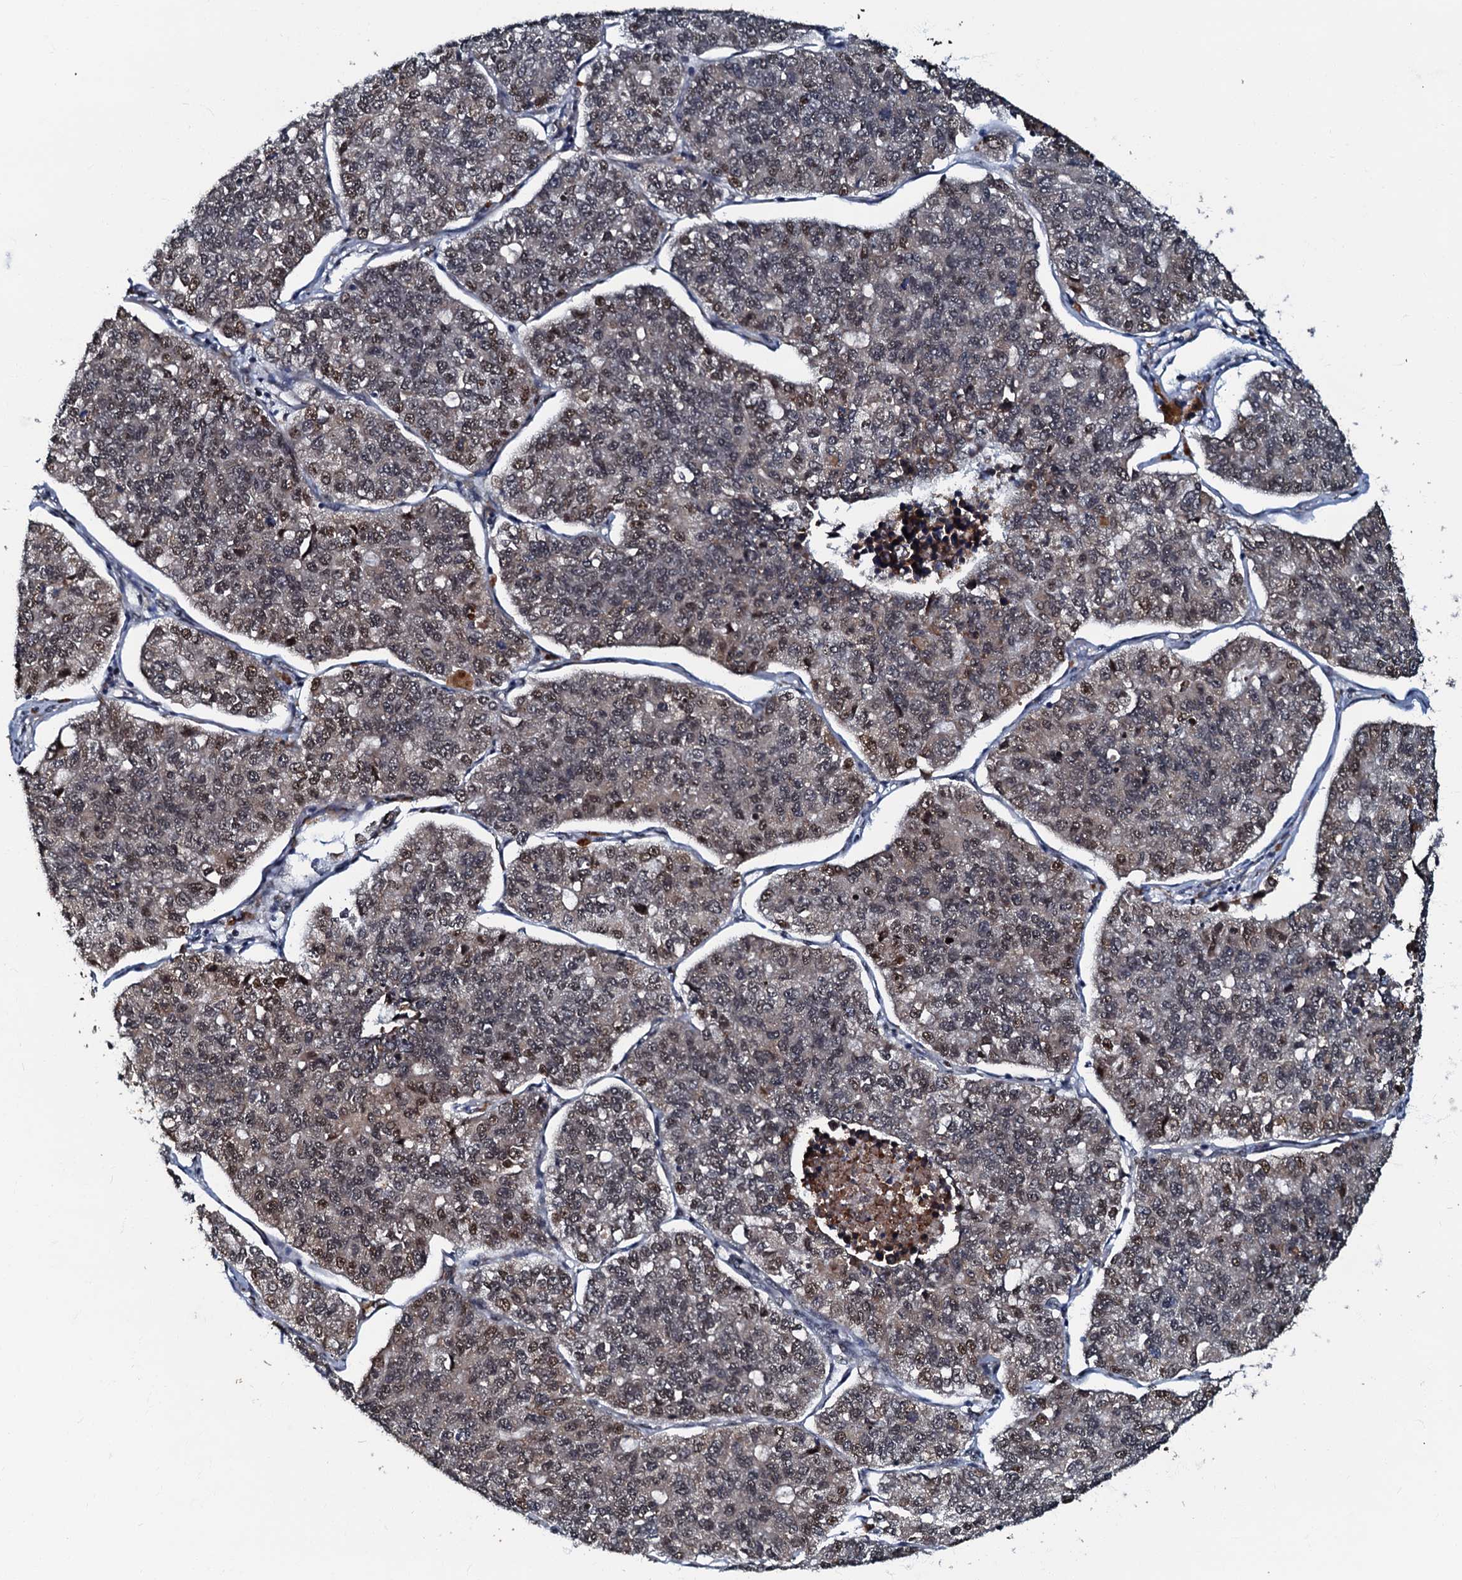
{"staining": {"intensity": "weak", "quantity": "25%-75%", "location": "nuclear"}, "tissue": "lung cancer", "cell_type": "Tumor cells", "image_type": "cancer", "snomed": [{"axis": "morphology", "description": "Adenocarcinoma, NOS"}, {"axis": "topography", "description": "Lung"}], "caption": "DAB immunohistochemical staining of human lung adenocarcinoma exhibits weak nuclear protein expression in about 25%-75% of tumor cells.", "gene": "C18orf32", "patient": {"sex": "male", "age": 49}}